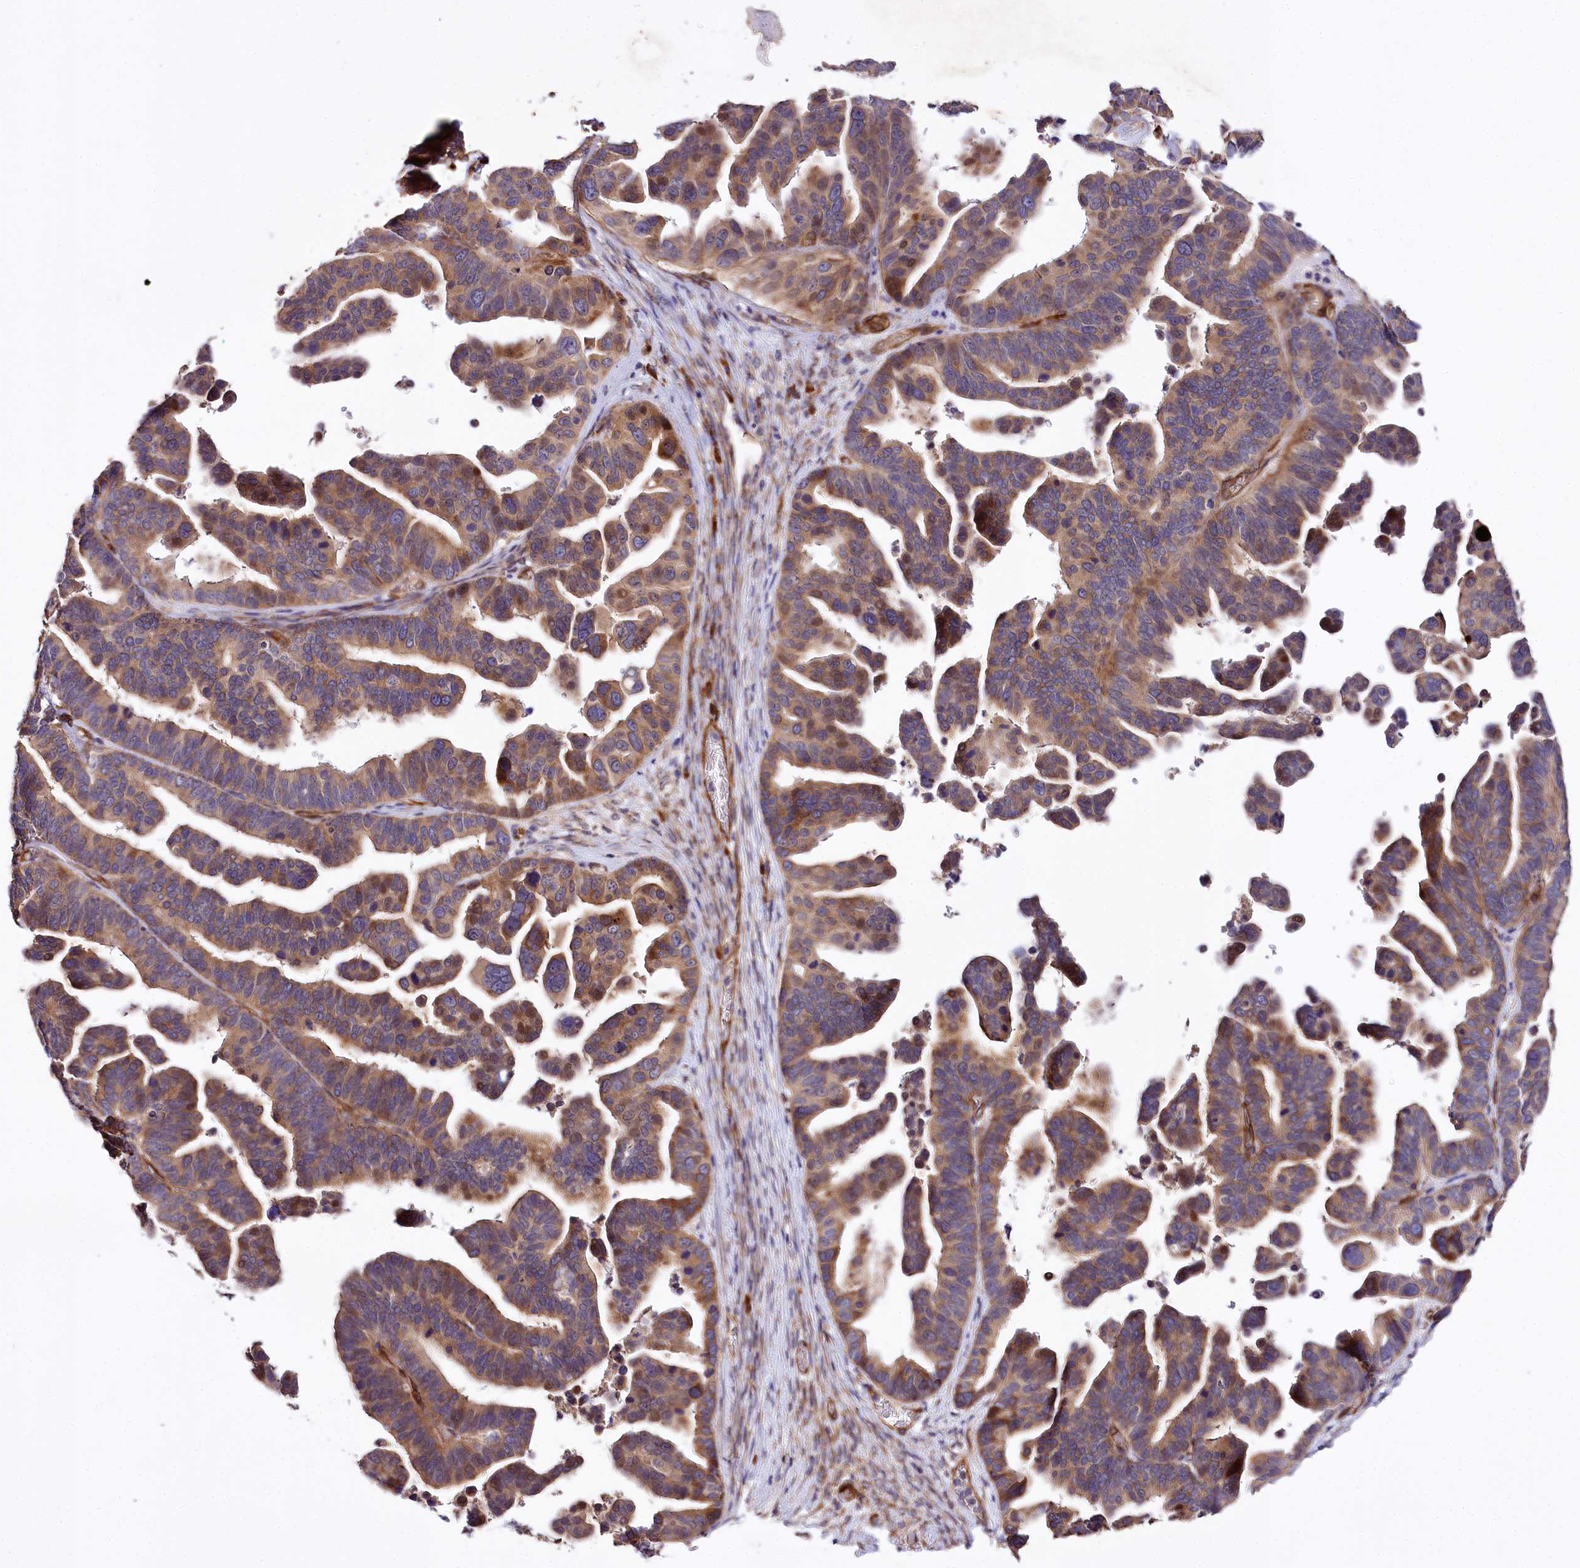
{"staining": {"intensity": "moderate", "quantity": "25%-75%", "location": "cytoplasmic/membranous"}, "tissue": "ovarian cancer", "cell_type": "Tumor cells", "image_type": "cancer", "snomed": [{"axis": "morphology", "description": "Cystadenocarcinoma, serous, NOS"}, {"axis": "topography", "description": "Ovary"}], "caption": "A medium amount of moderate cytoplasmic/membranous positivity is appreciated in approximately 25%-75% of tumor cells in ovarian cancer tissue. Nuclei are stained in blue.", "gene": "SPATS2", "patient": {"sex": "female", "age": 56}}